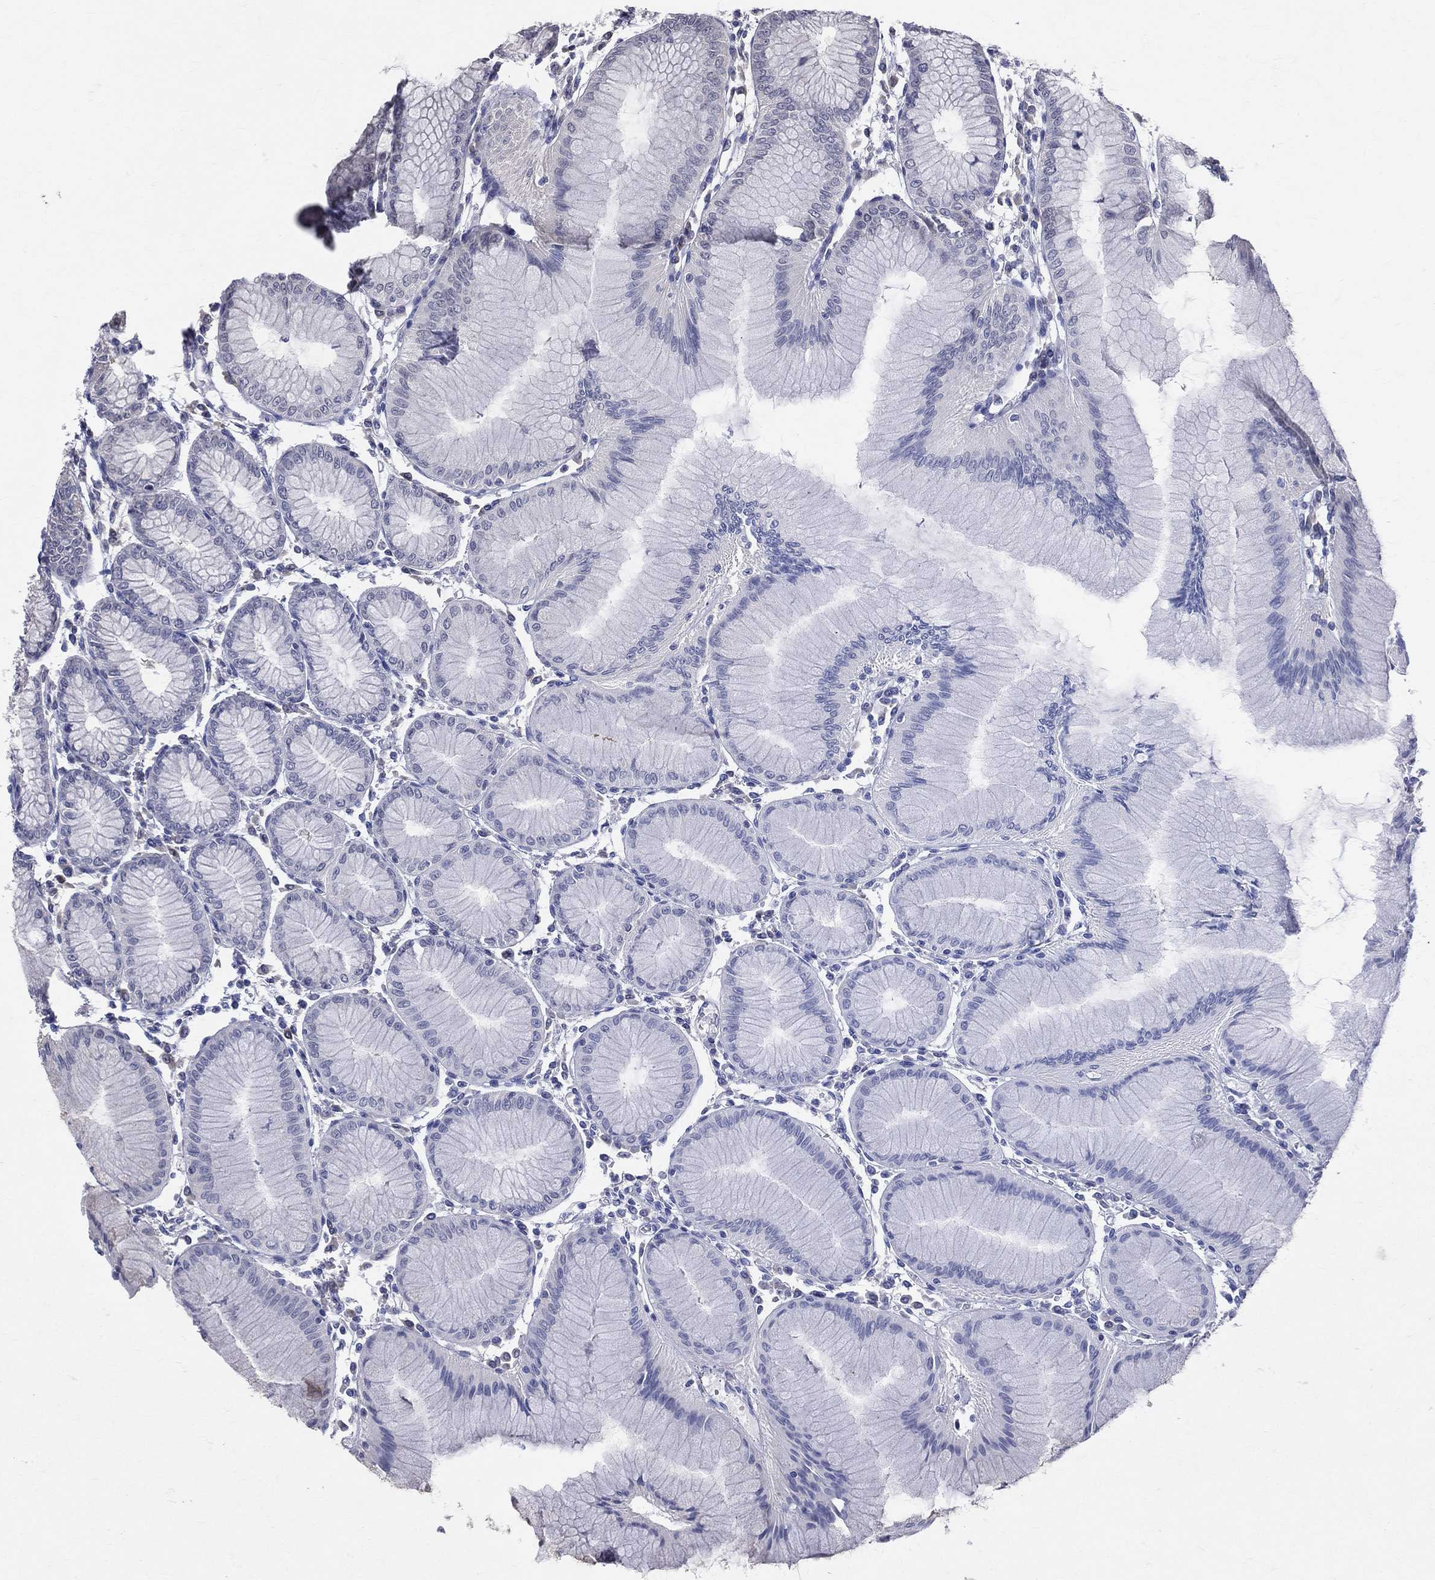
{"staining": {"intensity": "negative", "quantity": "none", "location": "none"}, "tissue": "stomach", "cell_type": "Glandular cells", "image_type": "normal", "snomed": [{"axis": "morphology", "description": "Normal tissue, NOS"}, {"axis": "topography", "description": "Stomach"}], "caption": "IHC of normal human stomach demonstrates no expression in glandular cells.", "gene": "DLG4", "patient": {"sex": "female", "age": 57}}